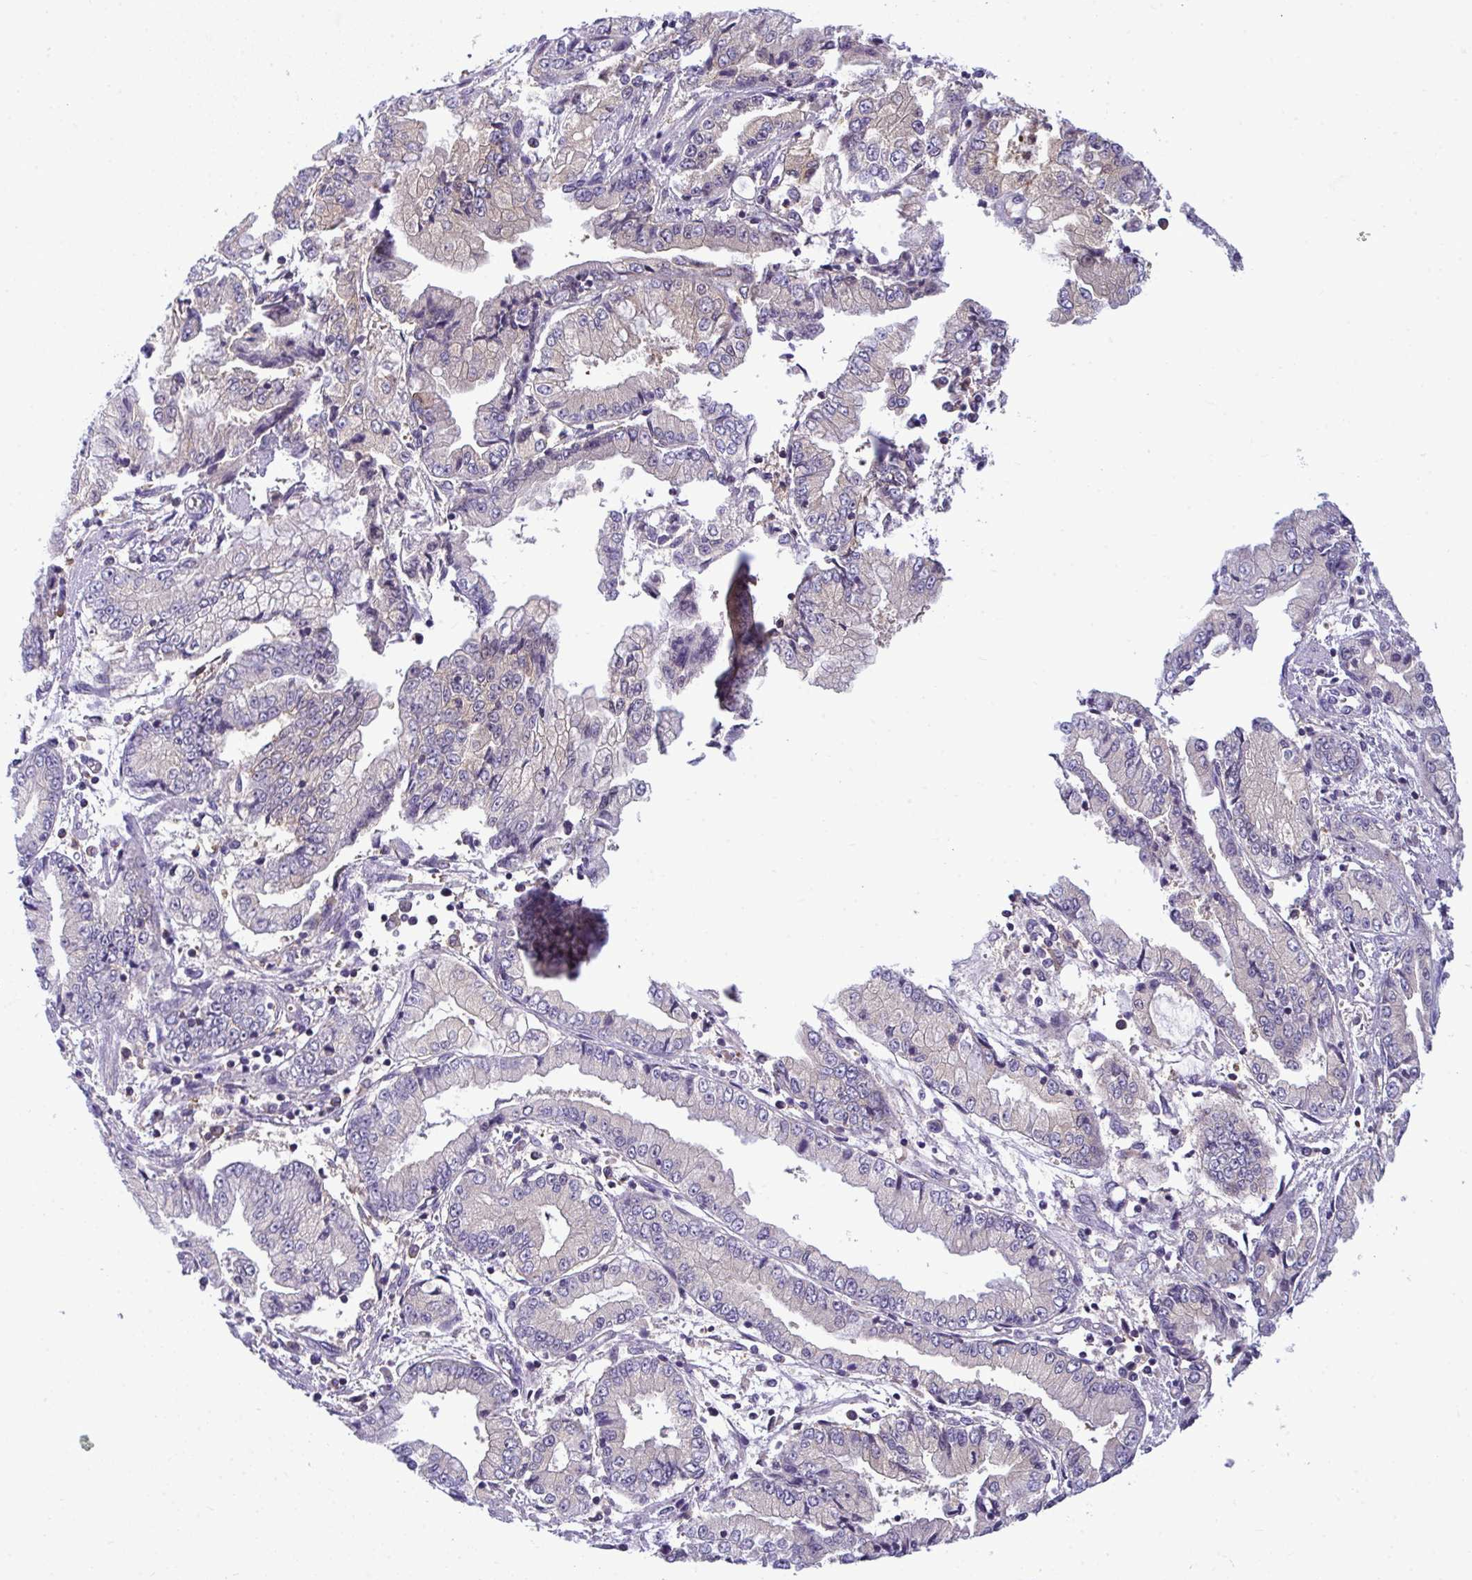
{"staining": {"intensity": "negative", "quantity": "none", "location": "none"}, "tissue": "stomach cancer", "cell_type": "Tumor cells", "image_type": "cancer", "snomed": [{"axis": "morphology", "description": "Adenocarcinoma, NOS"}, {"axis": "topography", "description": "Stomach, upper"}], "caption": "This photomicrograph is of stomach adenocarcinoma stained with immunohistochemistry to label a protein in brown with the nuclei are counter-stained blue. There is no positivity in tumor cells.", "gene": "SLC30A6", "patient": {"sex": "female", "age": 74}}